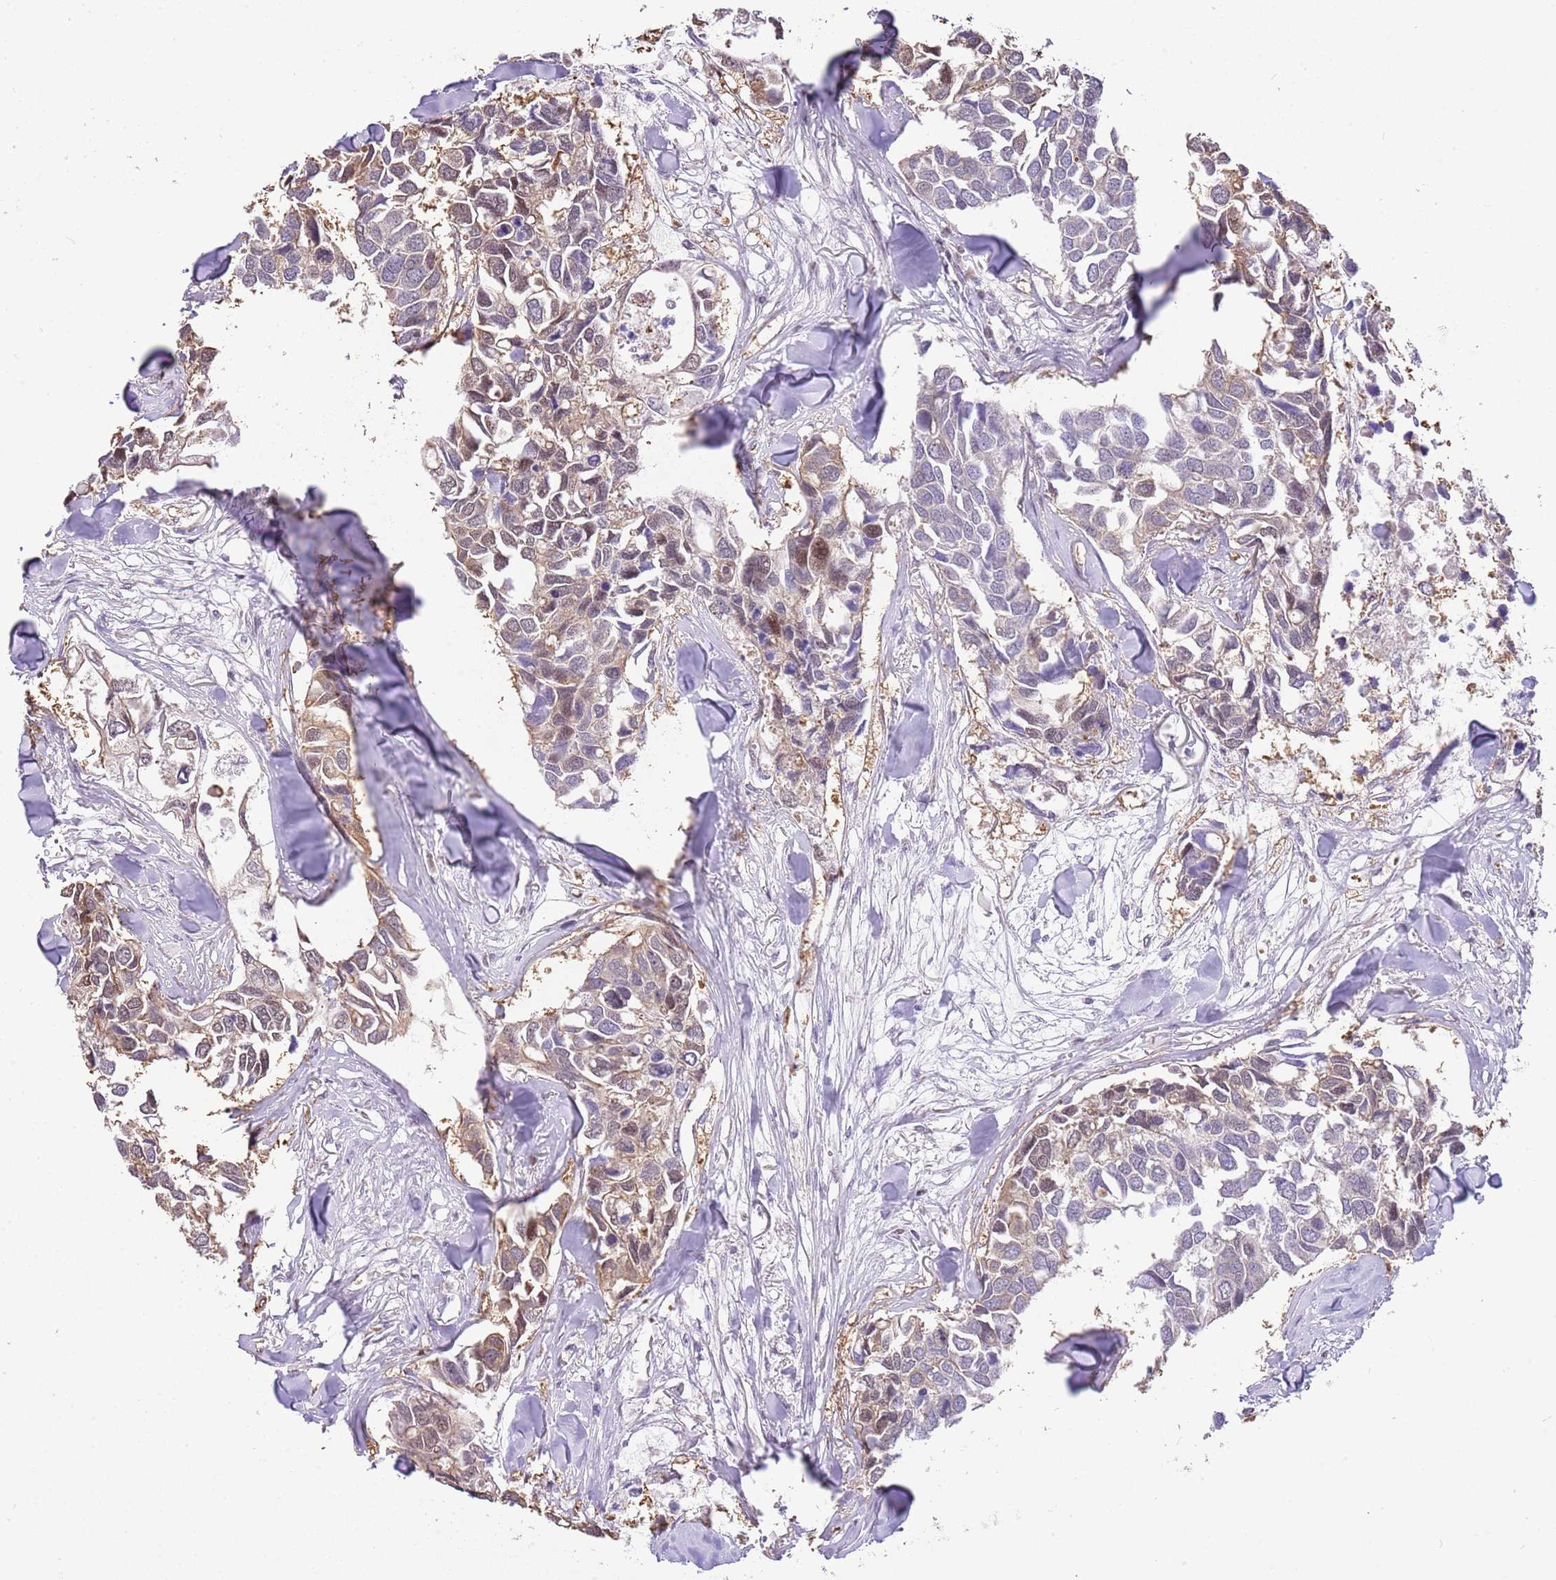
{"staining": {"intensity": "weak", "quantity": "25%-75%", "location": "cytoplasmic/membranous,nuclear"}, "tissue": "breast cancer", "cell_type": "Tumor cells", "image_type": "cancer", "snomed": [{"axis": "morphology", "description": "Duct carcinoma"}, {"axis": "topography", "description": "Breast"}], "caption": "Immunohistochemistry image of neoplastic tissue: human breast intraductal carcinoma stained using IHC demonstrates low levels of weak protein expression localized specifically in the cytoplasmic/membranous and nuclear of tumor cells, appearing as a cytoplasmic/membranous and nuclear brown color.", "gene": "RFK", "patient": {"sex": "female", "age": 83}}